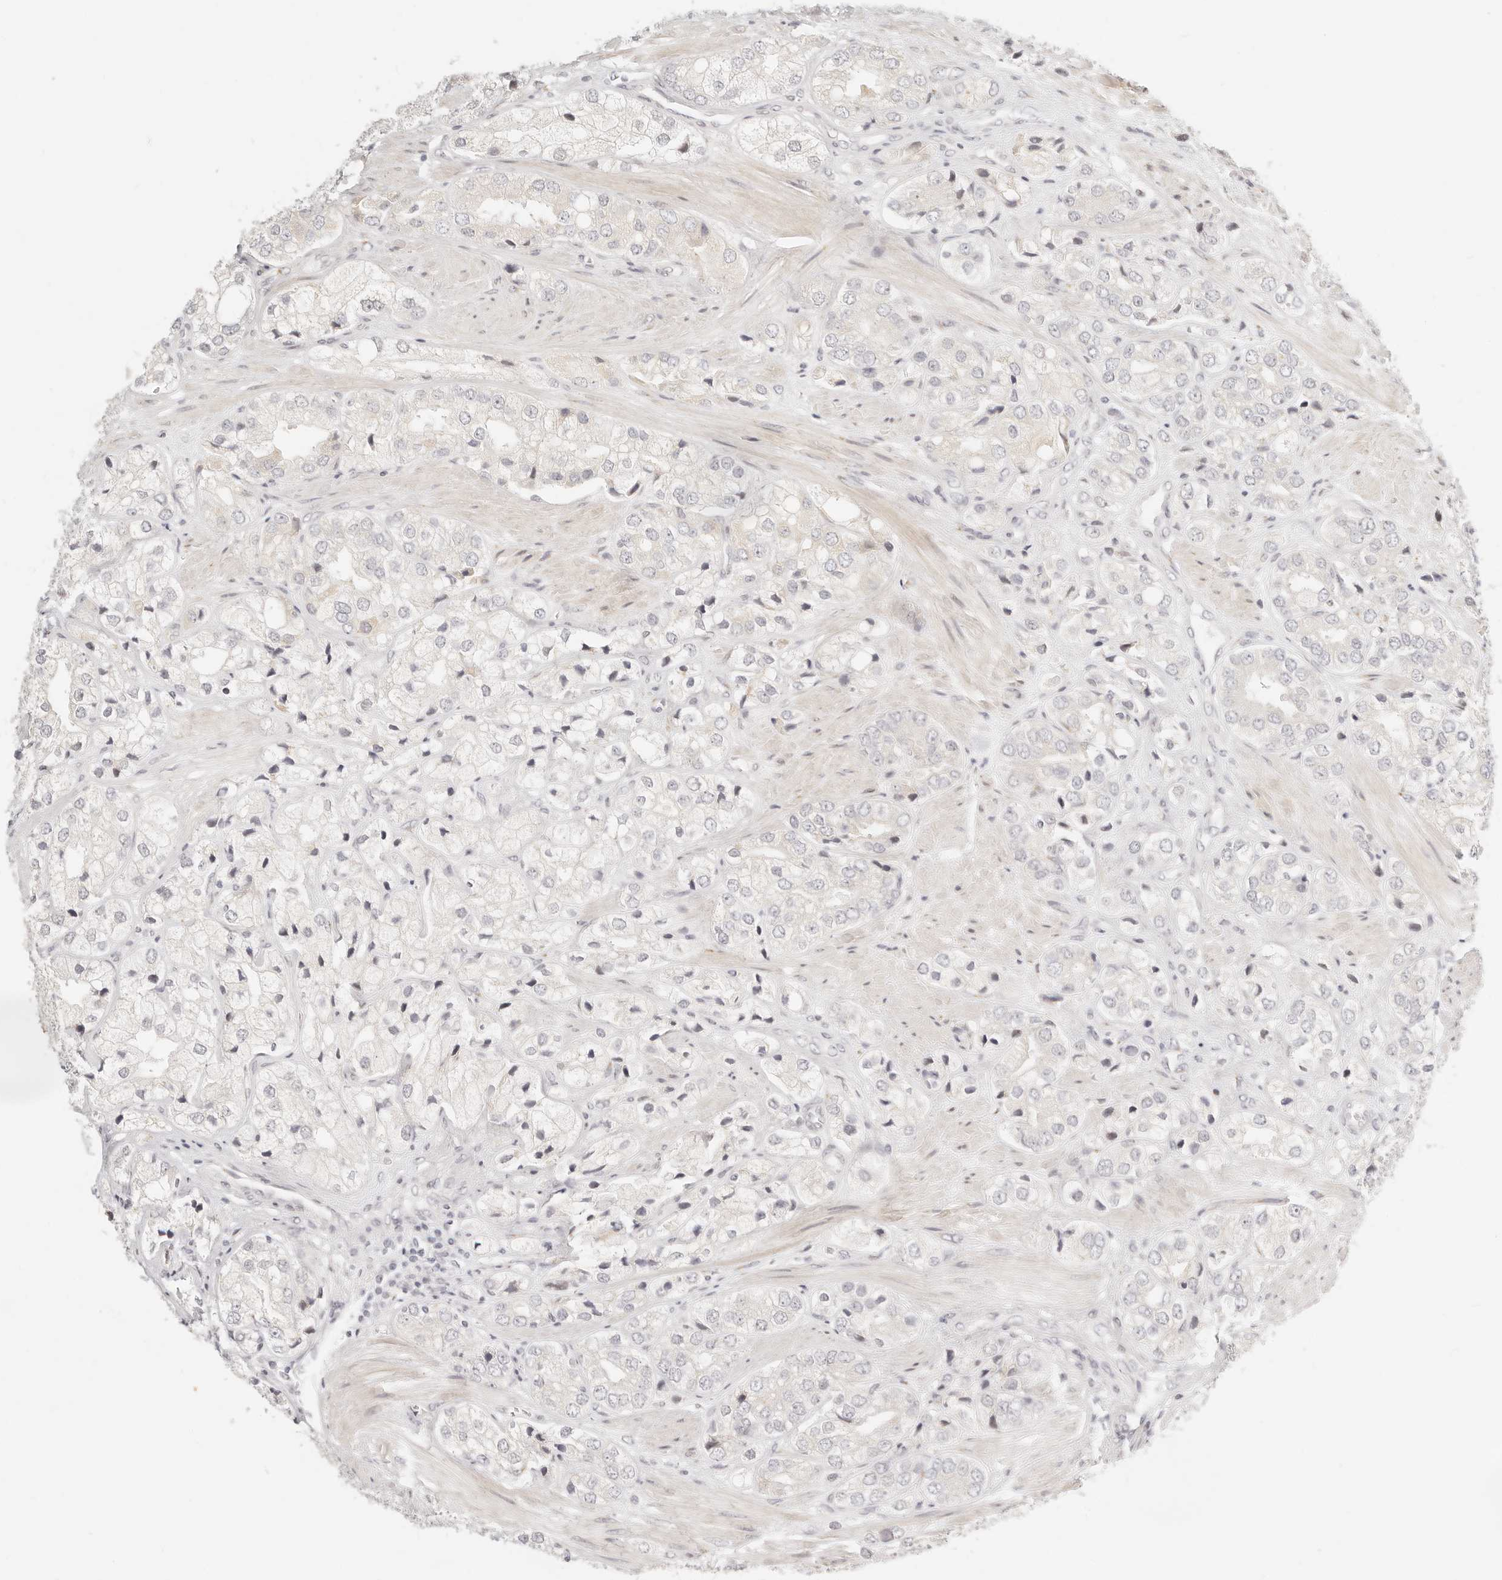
{"staining": {"intensity": "negative", "quantity": "none", "location": "none"}, "tissue": "prostate cancer", "cell_type": "Tumor cells", "image_type": "cancer", "snomed": [{"axis": "morphology", "description": "Adenocarcinoma, High grade"}, {"axis": "topography", "description": "Prostate"}], "caption": "The immunohistochemistry (IHC) micrograph has no significant expression in tumor cells of prostate cancer tissue. (DAB immunohistochemistry (IHC) with hematoxylin counter stain).", "gene": "FAM20B", "patient": {"sex": "male", "age": 50}}